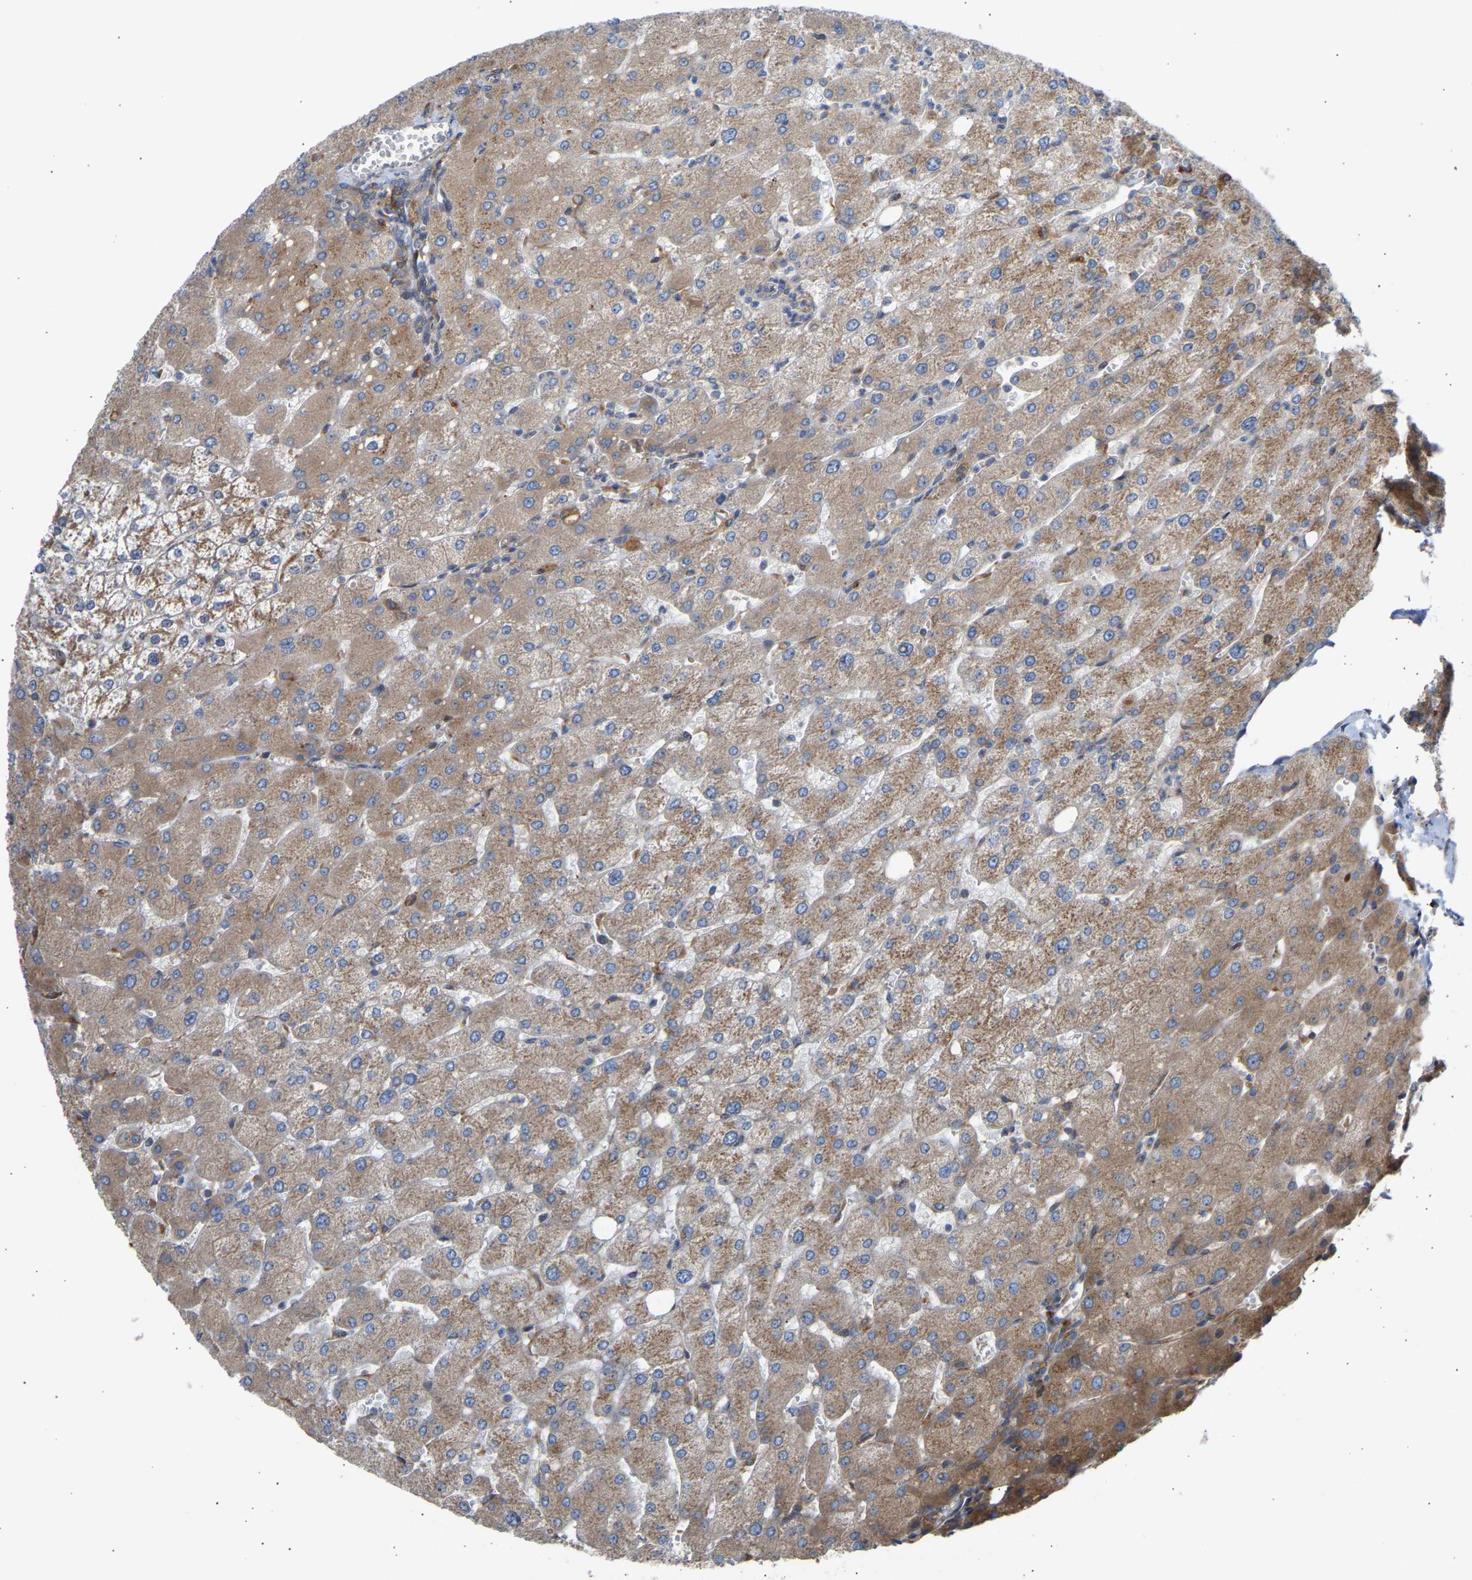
{"staining": {"intensity": "moderate", "quantity": ">75%", "location": "cytoplasmic/membranous"}, "tissue": "liver", "cell_type": "Cholangiocytes", "image_type": "normal", "snomed": [{"axis": "morphology", "description": "Normal tissue, NOS"}, {"axis": "topography", "description": "Liver"}], "caption": "Liver stained with DAB IHC reveals medium levels of moderate cytoplasmic/membranous expression in approximately >75% of cholangiocytes.", "gene": "GCN1", "patient": {"sex": "male", "age": 55}}